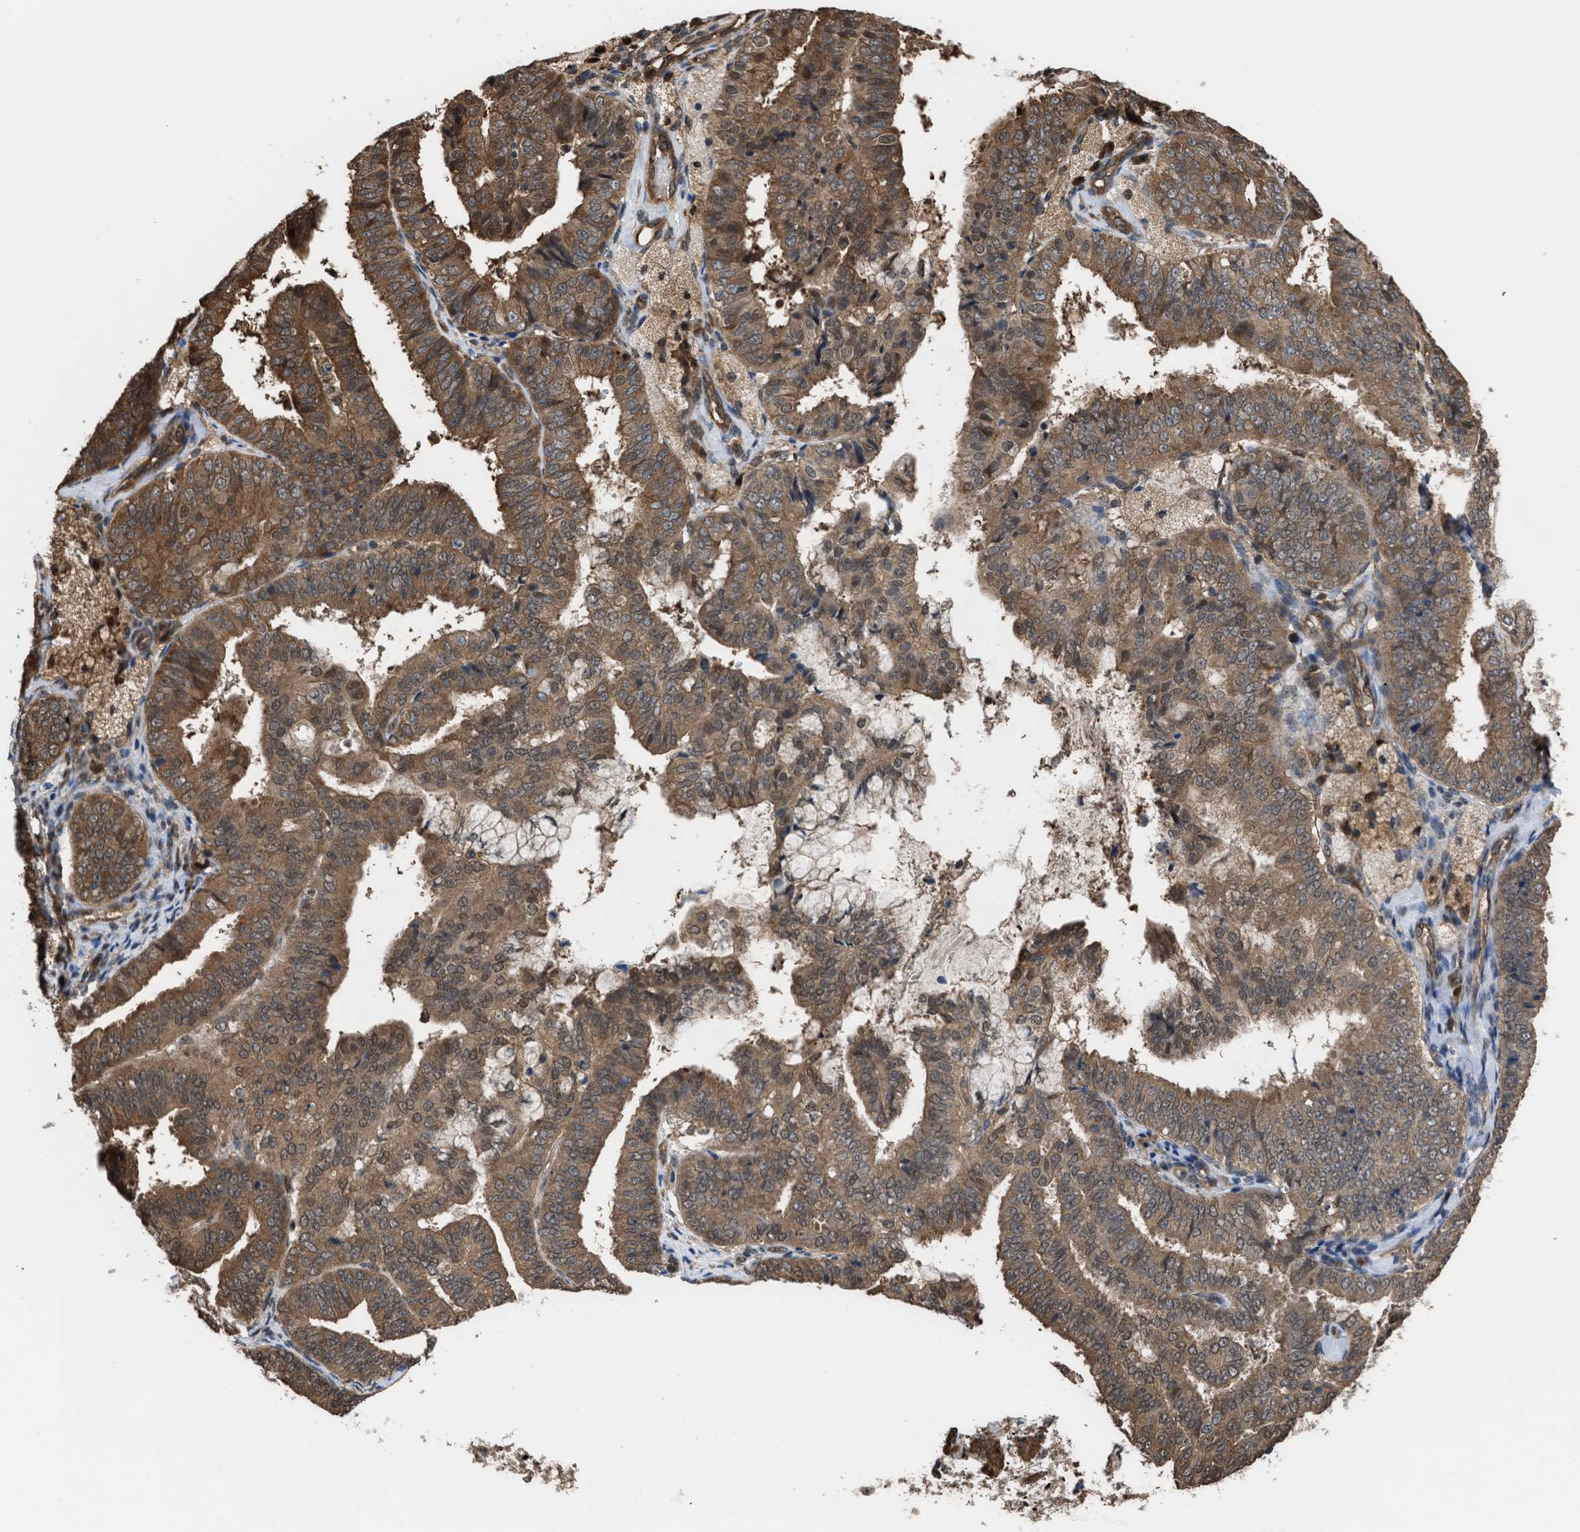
{"staining": {"intensity": "moderate", "quantity": ">75%", "location": "cytoplasmic/membranous,nuclear"}, "tissue": "endometrial cancer", "cell_type": "Tumor cells", "image_type": "cancer", "snomed": [{"axis": "morphology", "description": "Adenocarcinoma, NOS"}, {"axis": "topography", "description": "Endometrium"}], "caption": "IHC (DAB) staining of human endometrial adenocarcinoma shows moderate cytoplasmic/membranous and nuclear protein positivity in about >75% of tumor cells.", "gene": "YWHAG", "patient": {"sex": "female", "age": 63}}